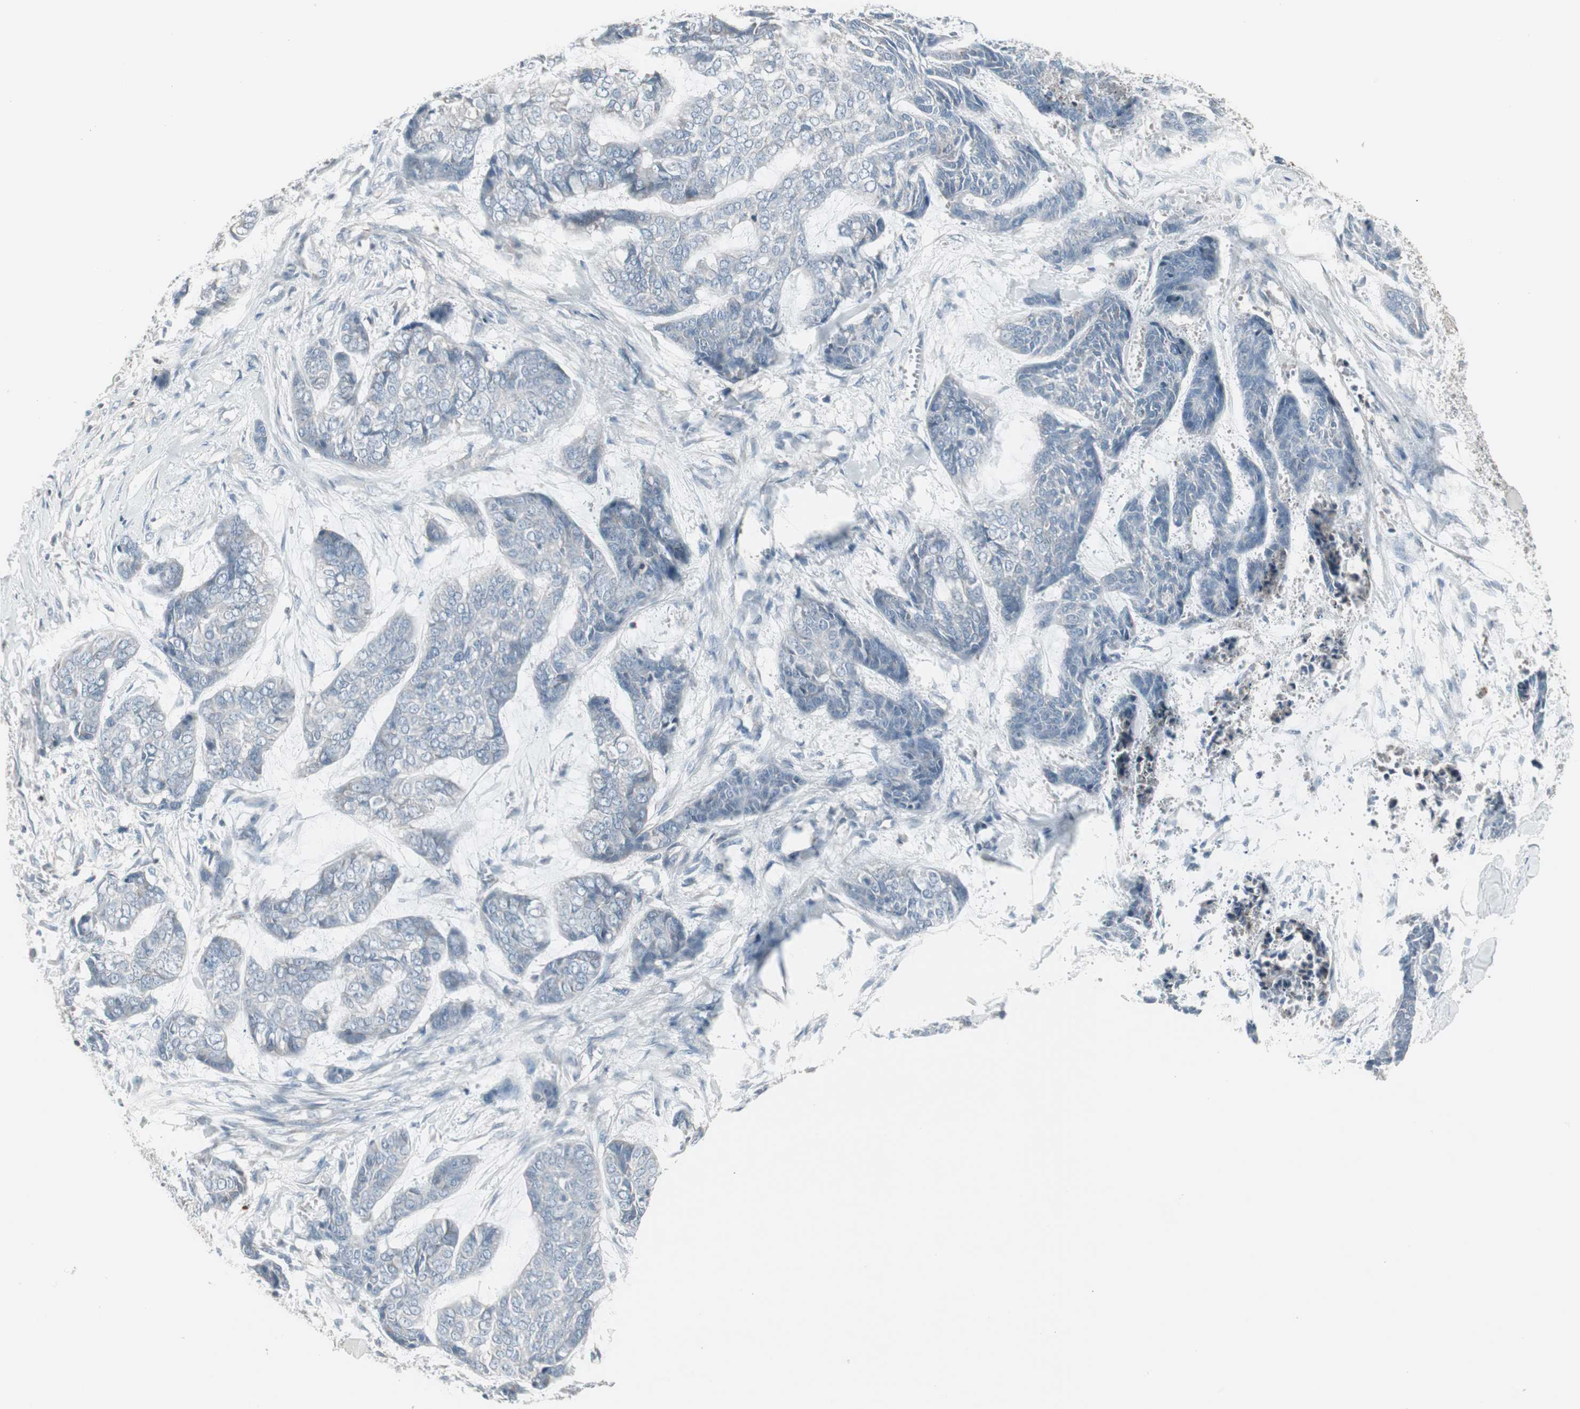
{"staining": {"intensity": "negative", "quantity": "none", "location": "none"}, "tissue": "skin cancer", "cell_type": "Tumor cells", "image_type": "cancer", "snomed": [{"axis": "morphology", "description": "Basal cell carcinoma"}, {"axis": "topography", "description": "Skin"}], "caption": "This is a micrograph of immunohistochemistry staining of skin cancer (basal cell carcinoma), which shows no positivity in tumor cells. (Brightfield microscopy of DAB (3,3'-diaminobenzidine) immunohistochemistry at high magnification).", "gene": "ZSCAN32", "patient": {"sex": "female", "age": 64}}